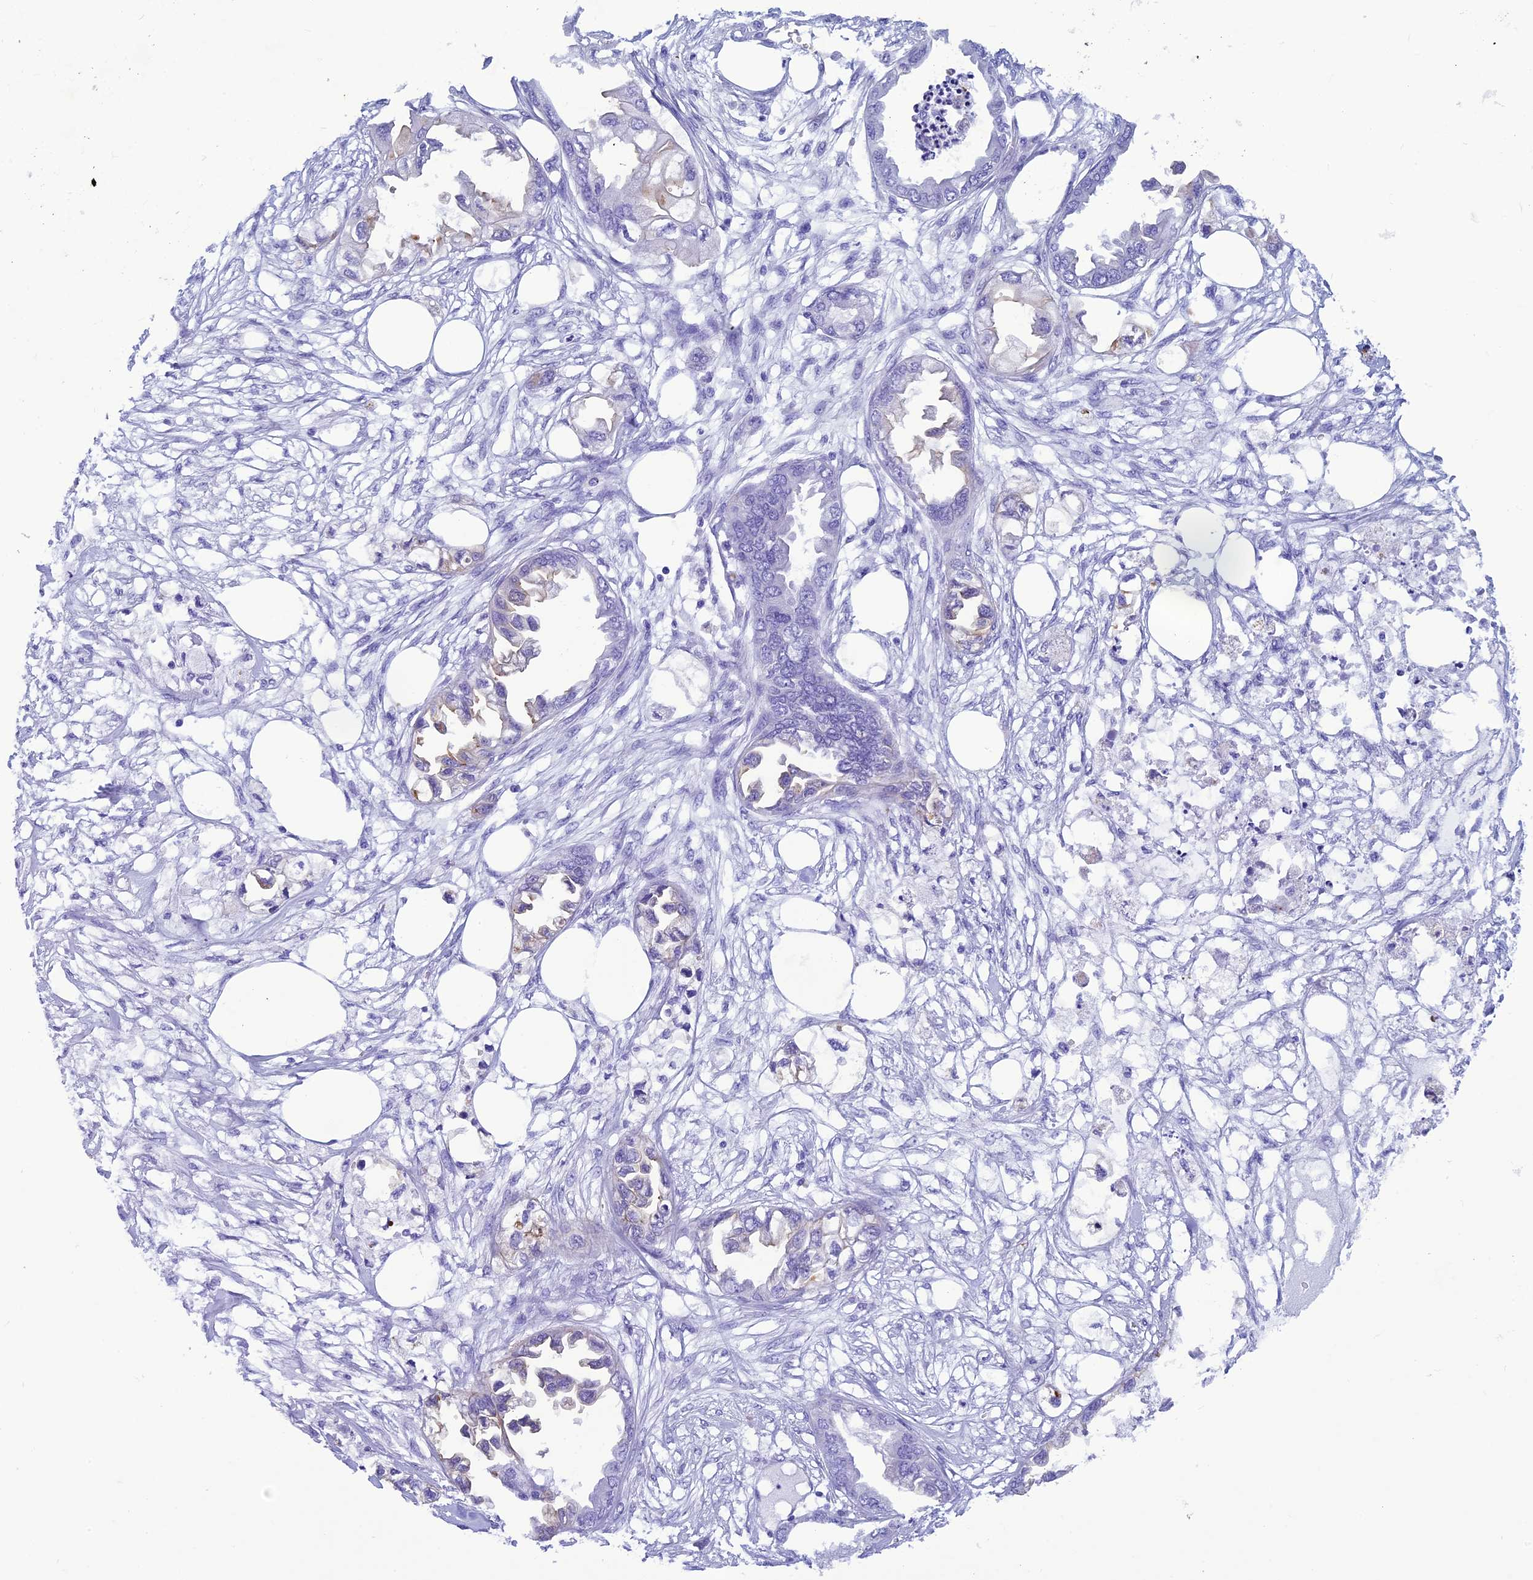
{"staining": {"intensity": "weak", "quantity": "<25%", "location": "cytoplasmic/membranous"}, "tissue": "endometrial cancer", "cell_type": "Tumor cells", "image_type": "cancer", "snomed": [{"axis": "morphology", "description": "Adenocarcinoma, NOS"}, {"axis": "morphology", "description": "Adenocarcinoma, metastatic, NOS"}, {"axis": "topography", "description": "Adipose tissue"}, {"axis": "topography", "description": "Endometrium"}], "caption": "Endometrial cancer (adenocarcinoma) stained for a protein using IHC displays no positivity tumor cells.", "gene": "SCEL", "patient": {"sex": "female", "age": 67}}